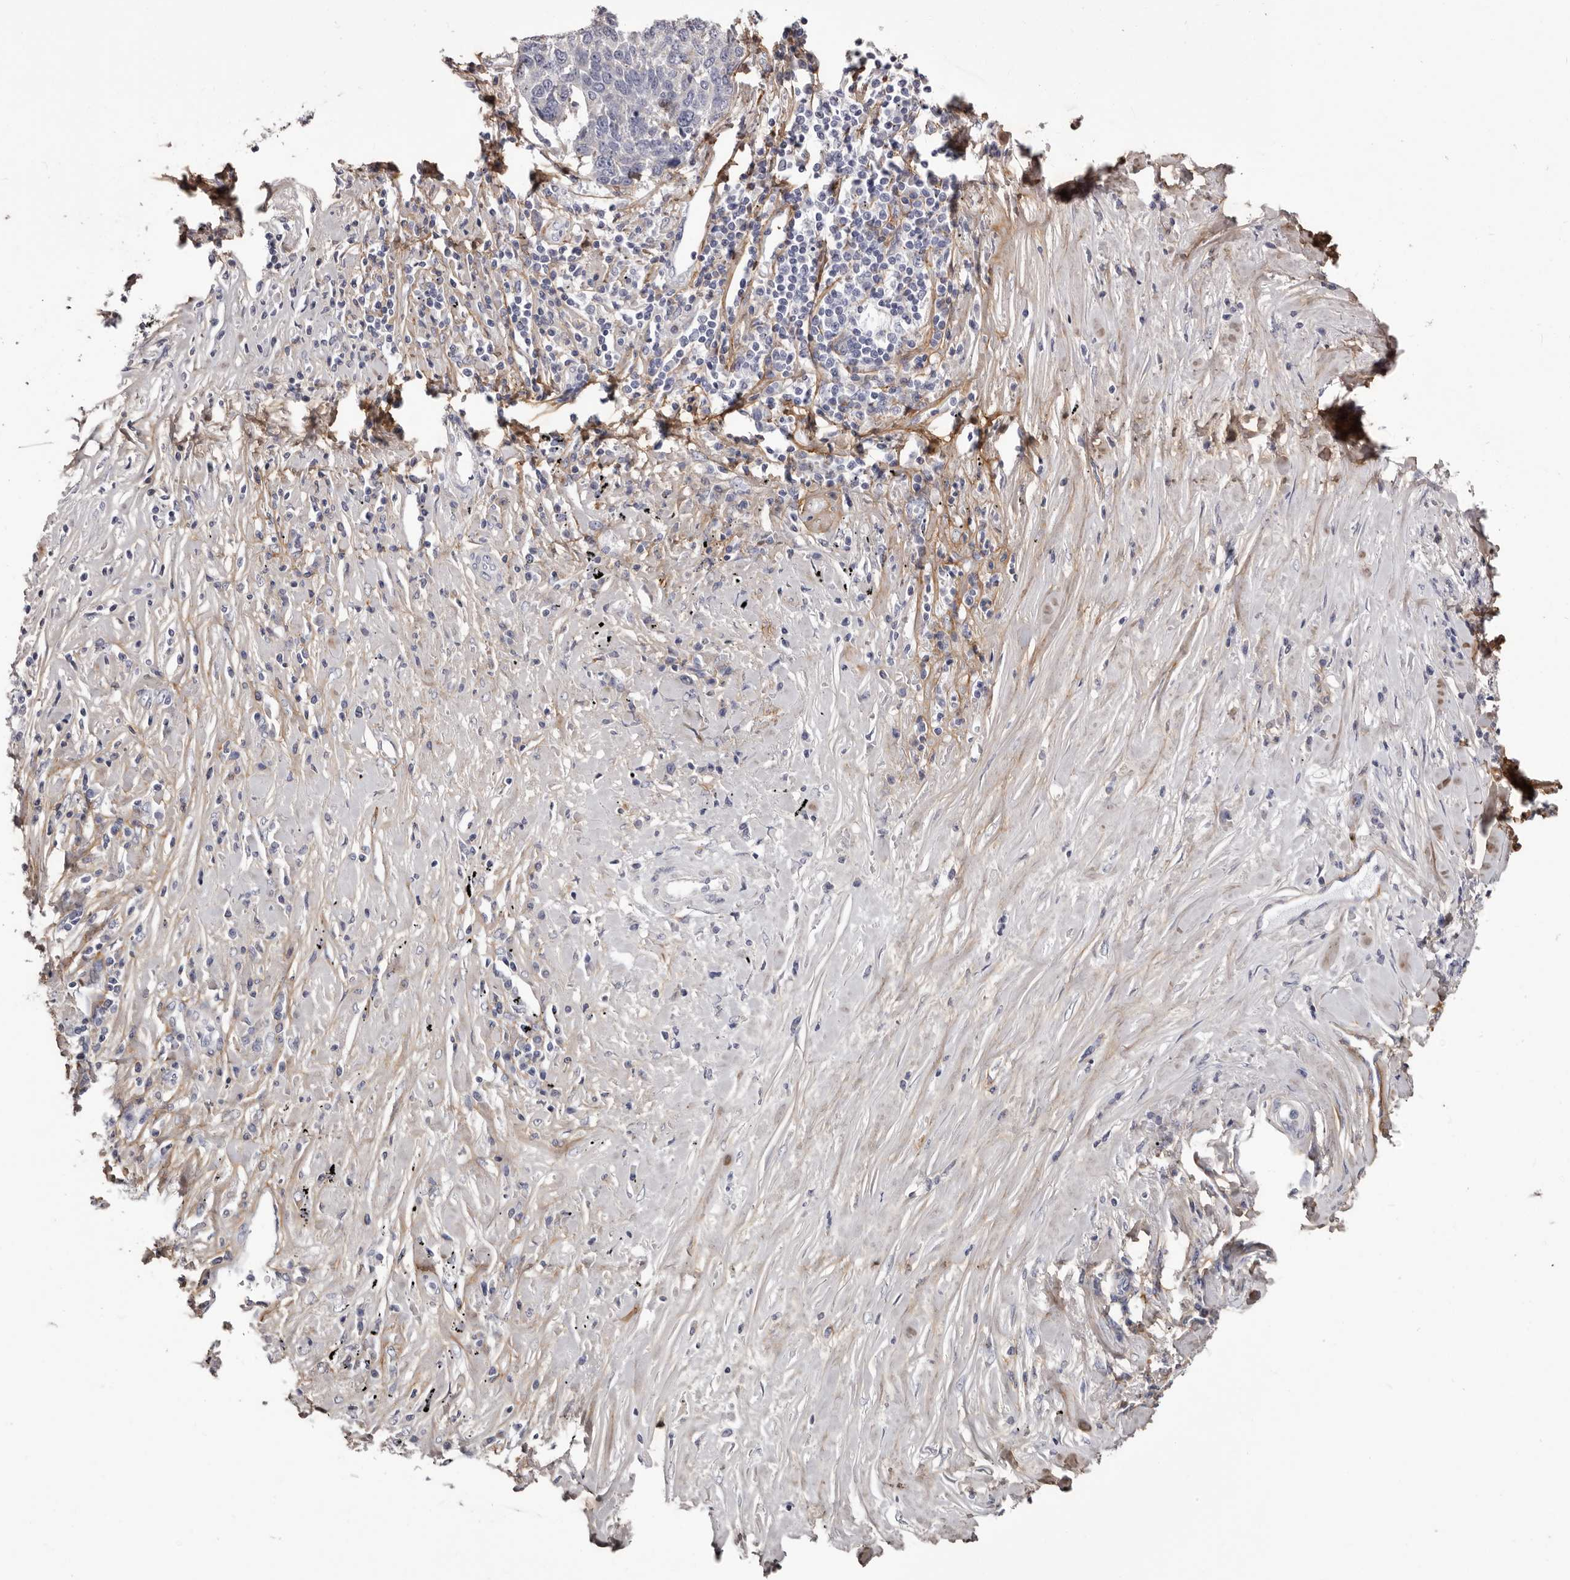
{"staining": {"intensity": "negative", "quantity": "none", "location": "none"}, "tissue": "lung cancer", "cell_type": "Tumor cells", "image_type": "cancer", "snomed": [{"axis": "morphology", "description": "Squamous cell carcinoma, NOS"}, {"axis": "topography", "description": "Lung"}], "caption": "There is no significant positivity in tumor cells of lung cancer (squamous cell carcinoma).", "gene": "COL6A1", "patient": {"sex": "male", "age": 66}}